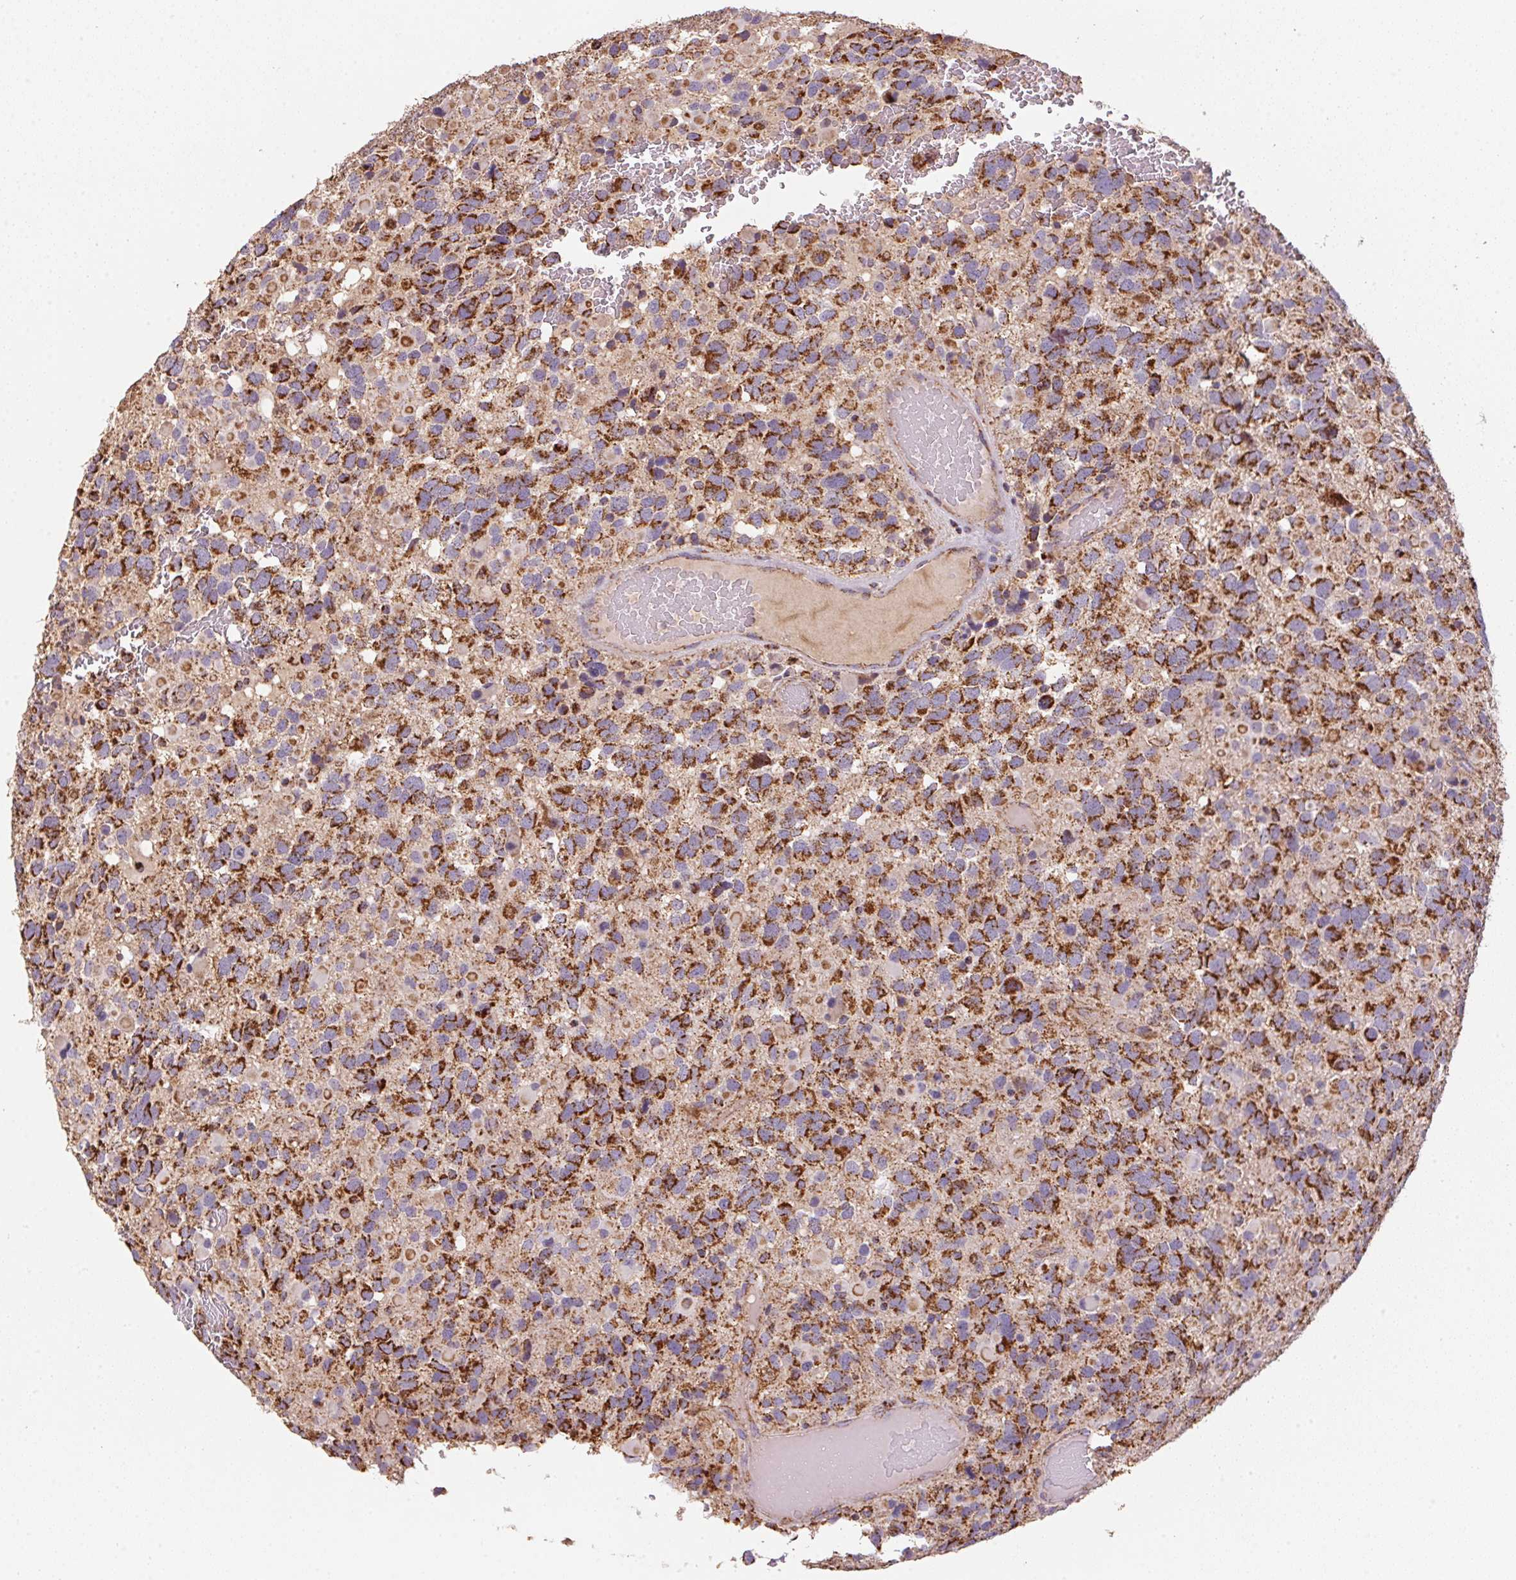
{"staining": {"intensity": "strong", "quantity": "25%-75%", "location": "cytoplasmic/membranous"}, "tissue": "glioma", "cell_type": "Tumor cells", "image_type": "cancer", "snomed": [{"axis": "morphology", "description": "Glioma, malignant, High grade"}, {"axis": "topography", "description": "Brain"}], "caption": "Immunohistochemistry (IHC) photomicrograph of glioma stained for a protein (brown), which reveals high levels of strong cytoplasmic/membranous staining in about 25%-75% of tumor cells.", "gene": "NDUFS2", "patient": {"sex": "female", "age": 40}}